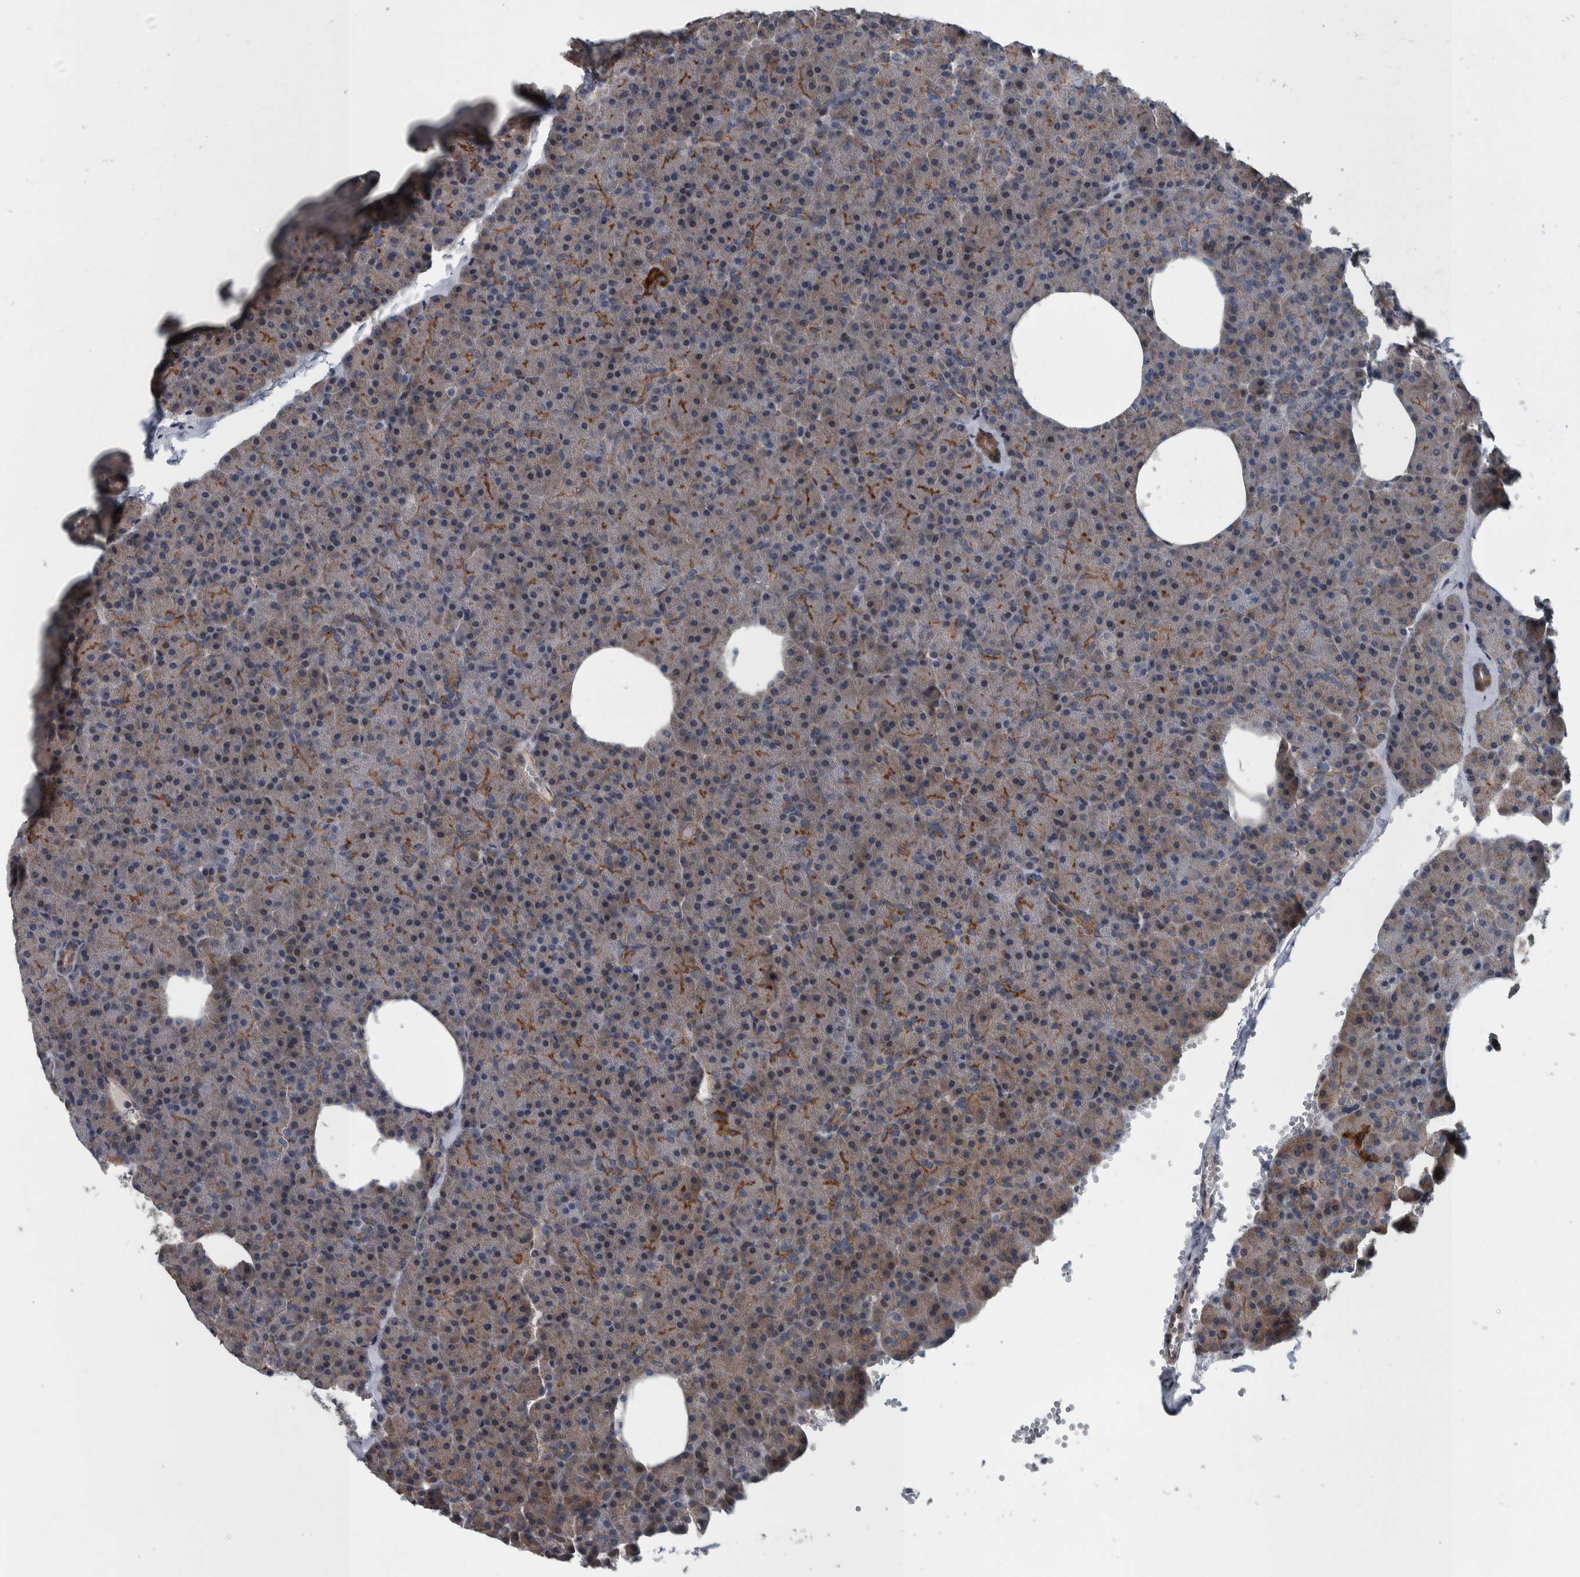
{"staining": {"intensity": "weak", "quantity": "25%-75%", "location": "cytoplasmic/membranous"}, "tissue": "pancreas", "cell_type": "Exocrine glandular cells", "image_type": "normal", "snomed": [{"axis": "morphology", "description": "Normal tissue, NOS"}, {"axis": "morphology", "description": "Carcinoid, malignant, NOS"}, {"axis": "topography", "description": "Pancreas"}], "caption": "Immunohistochemical staining of unremarkable human pancreas displays 25%-75% levels of weak cytoplasmic/membranous protein staining in approximately 25%-75% of exocrine glandular cells. (brown staining indicates protein expression, while blue staining denotes nuclei).", "gene": "BAIAP2L1", "patient": {"sex": "female", "age": 35}}